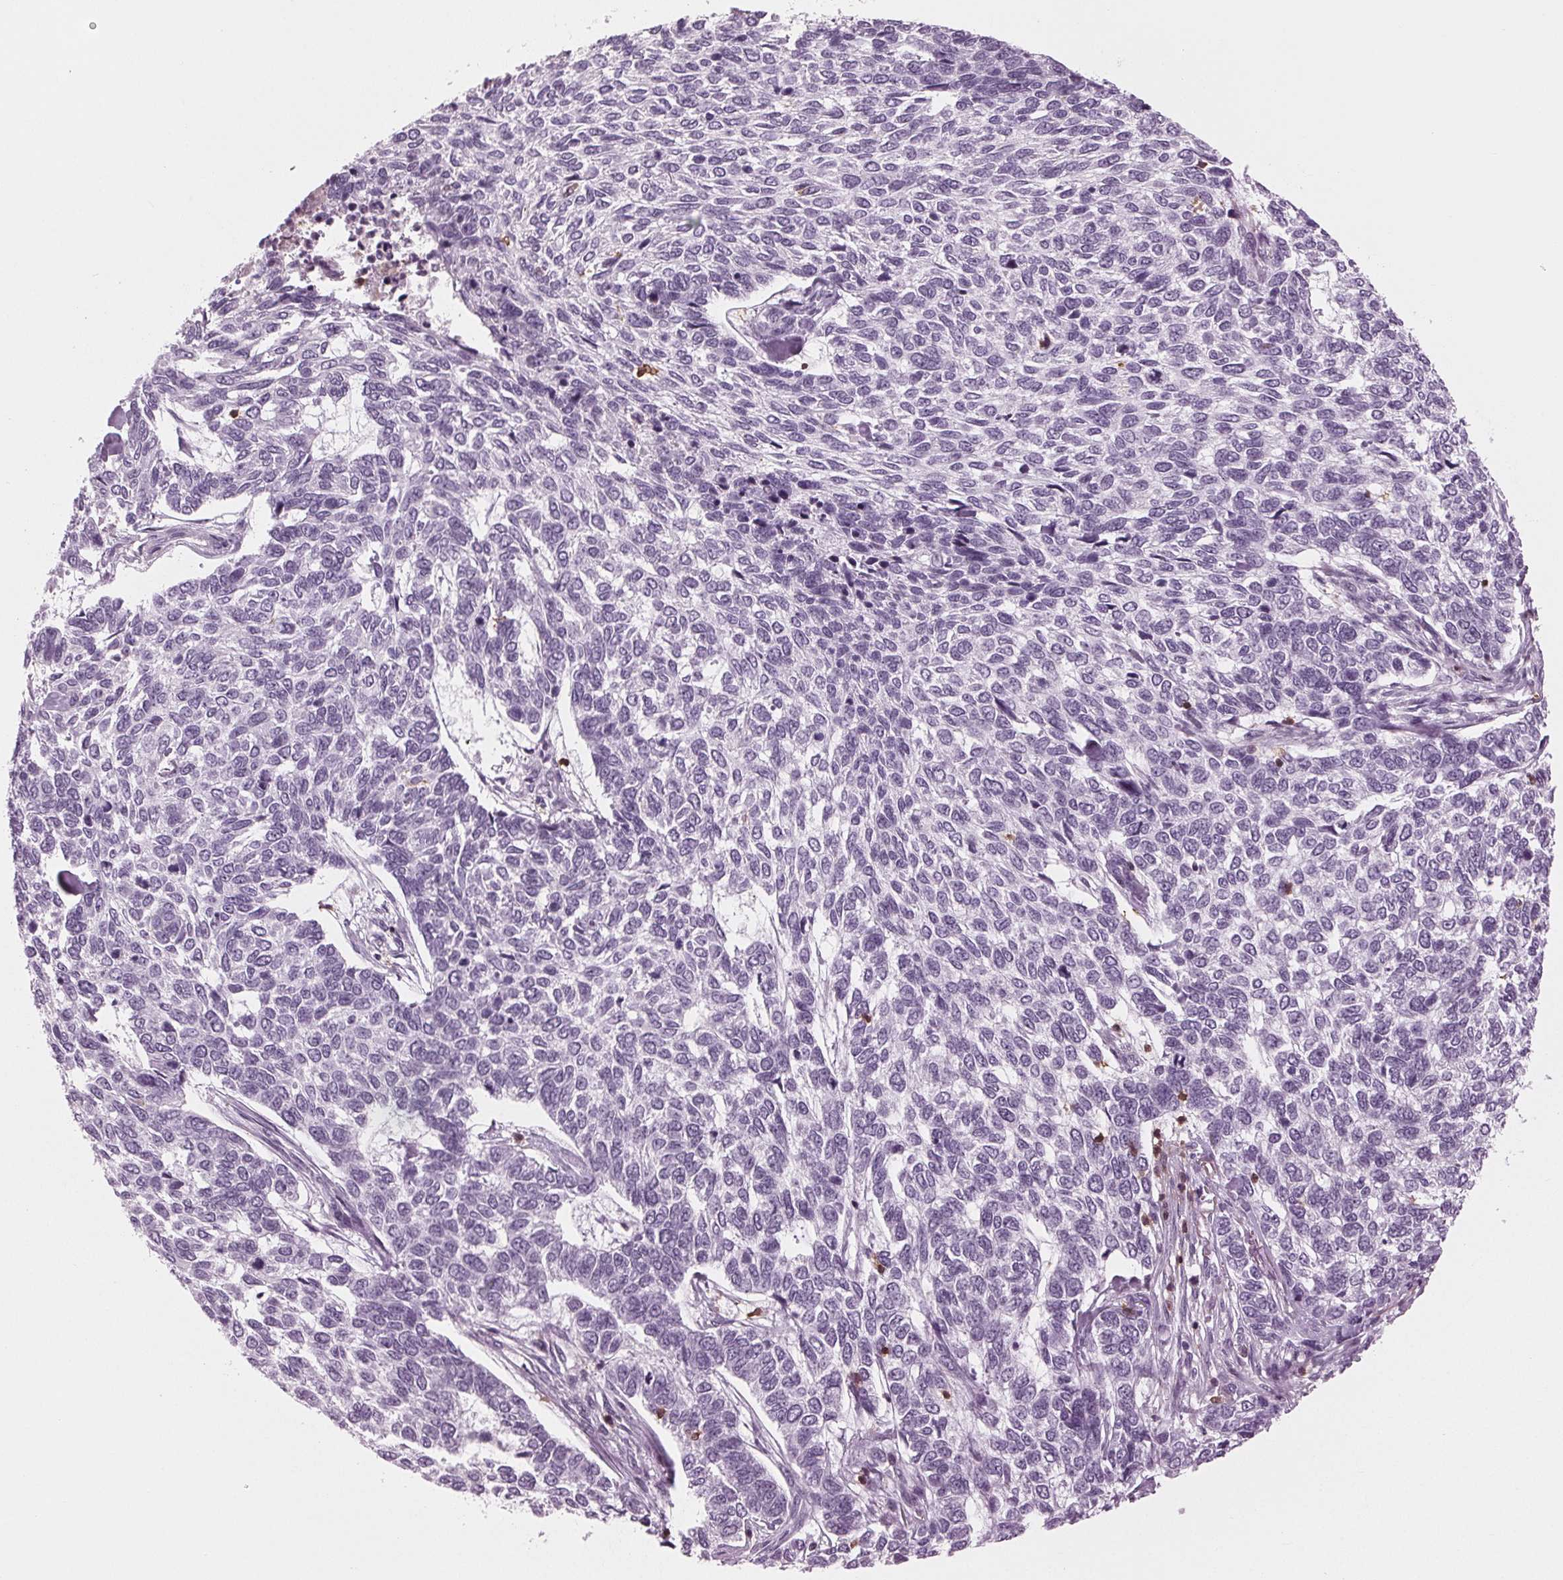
{"staining": {"intensity": "negative", "quantity": "none", "location": "none"}, "tissue": "skin cancer", "cell_type": "Tumor cells", "image_type": "cancer", "snomed": [{"axis": "morphology", "description": "Basal cell carcinoma"}, {"axis": "topography", "description": "Skin"}], "caption": "An IHC image of basal cell carcinoma (skin) is shown. There is no staining in tumor cells of basal cell carcinoma (skin).", "gene": "BTLA", "patient": {"sex": "female", "age": 65}}